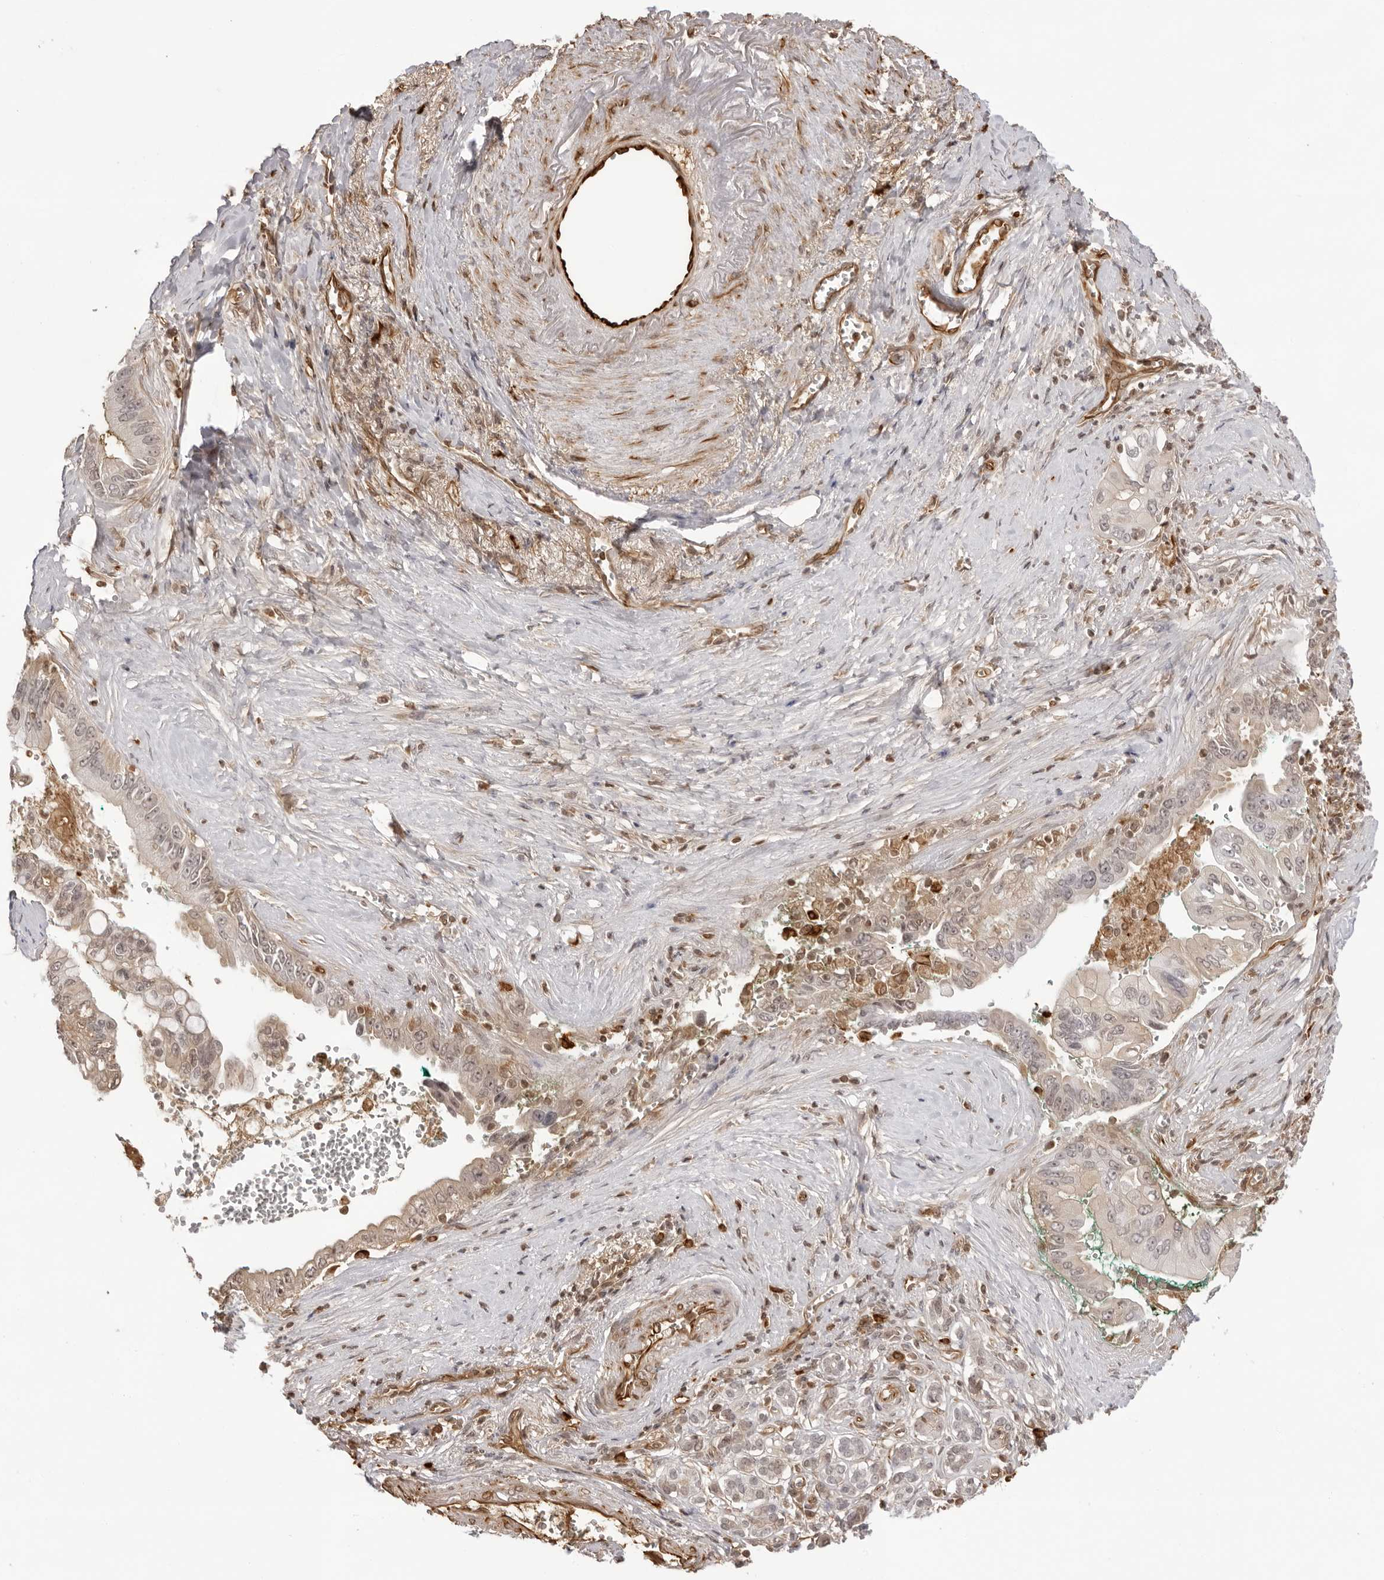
{"staining": {"intensity": "weak", "quantity": "<25%", "location": "cytoplasmic/membranous"}, "tissue": "pancreatic cancer", "cell_type": "Tumor cells", "image_type": "cancer", "snomed": [{"axis": "morphology", "description": "Adenocarcinoma, NOS"}, {"axis": "topography", "description": "Pancreas"}], "caption": "IHC image of human adenocarcinoma (pancreatic) stained for a protein (brown), which reveals no staining in tumor cells.", "gene": "DYNLT5", "patient": {"sex": "male", "age": 78}}